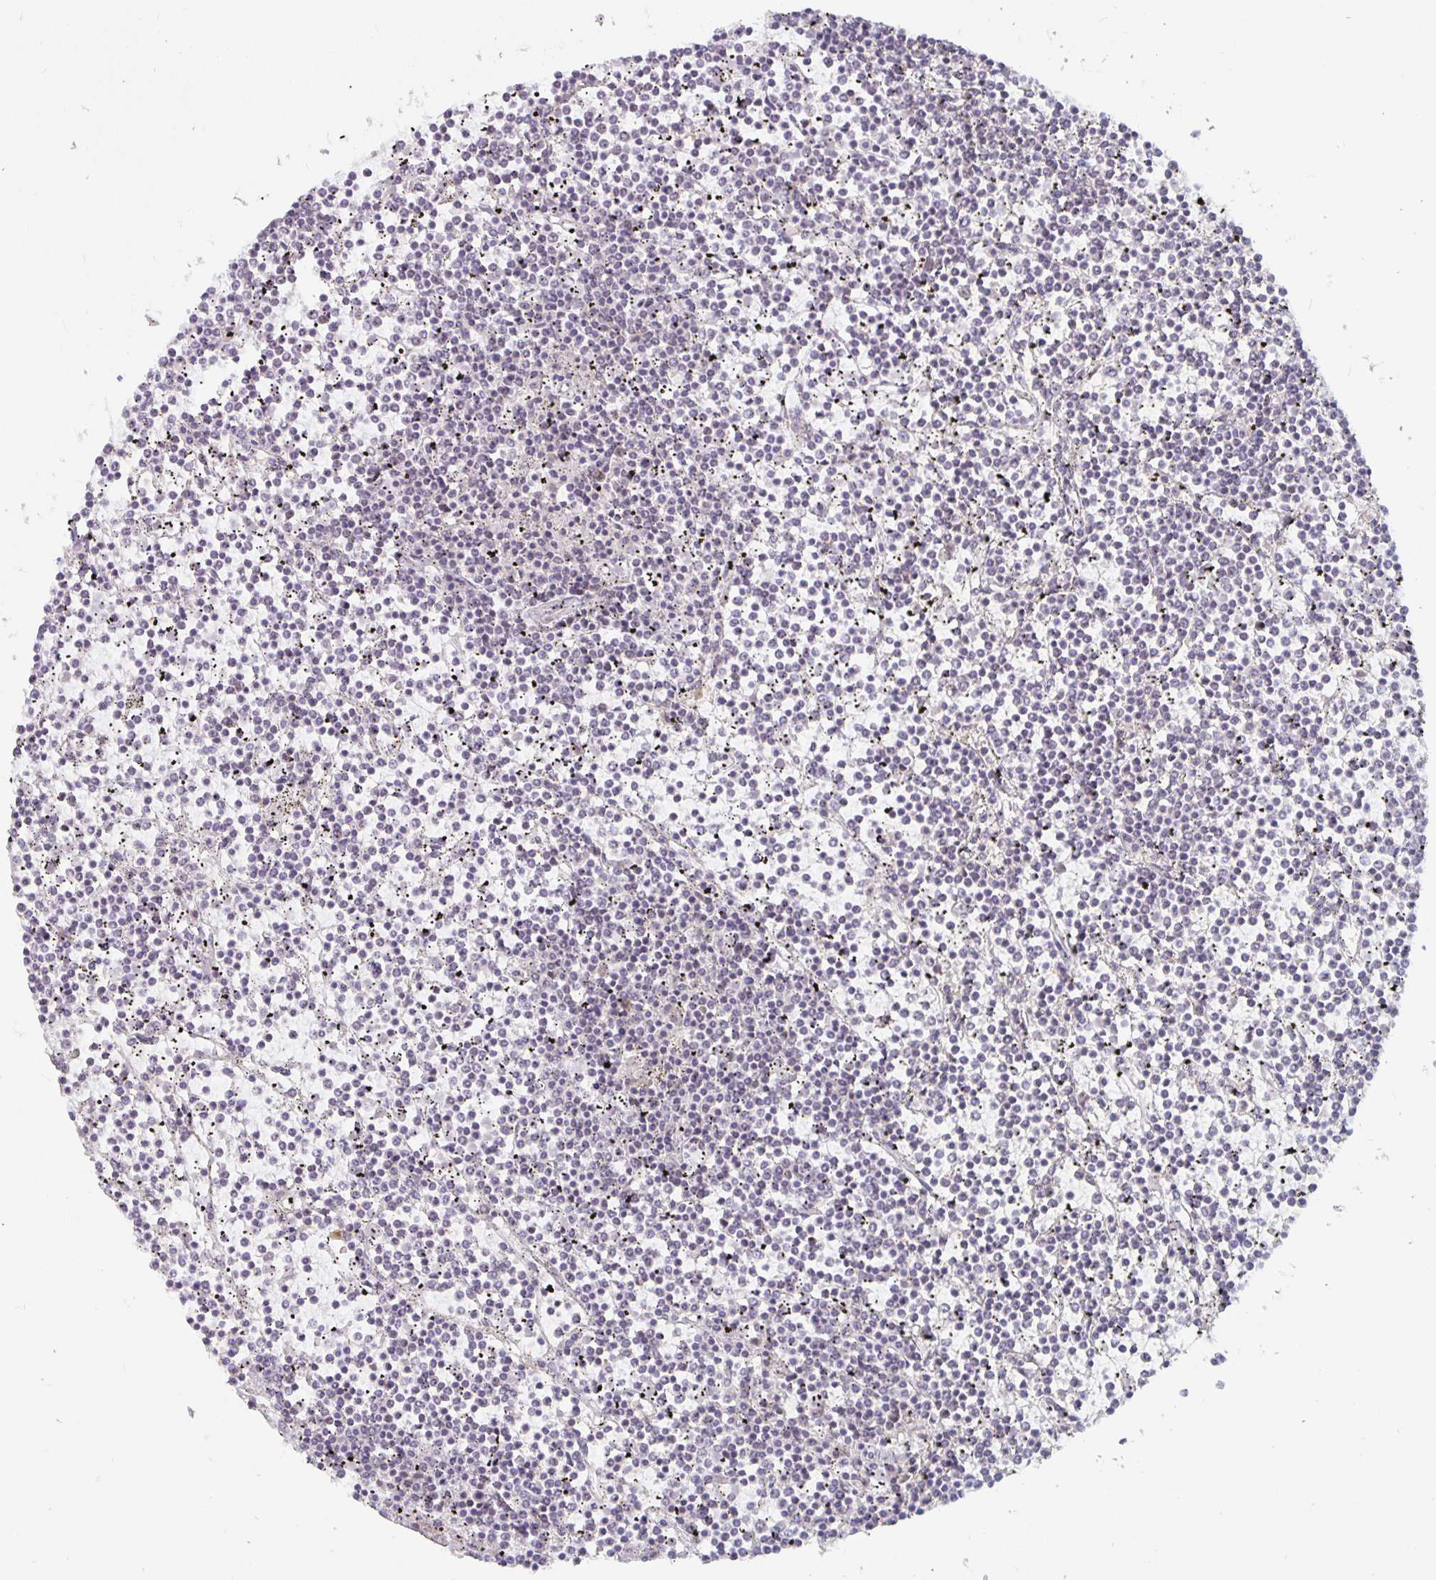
{"staining": {"intensity": "weak", "quantity": "25%-75%", "location": "nuclear"}, "tissue": "lymphoma", "cell_type": "Tumor cells", "image_type": "cancer", "snomed": [{"axis": "morphology", "description": "Malignant lymphoma, non-Hodgkin's type, Low grade"}, {"axis": "topography", "description": "Spleen"}], "caption": "Weak nuclear positivity for a protein is identified in approximately 25%-75% of tumor cells of lymphoma using IHC.", "gene": "NUP85", "patient": {"sex": "female", "age": 19}}